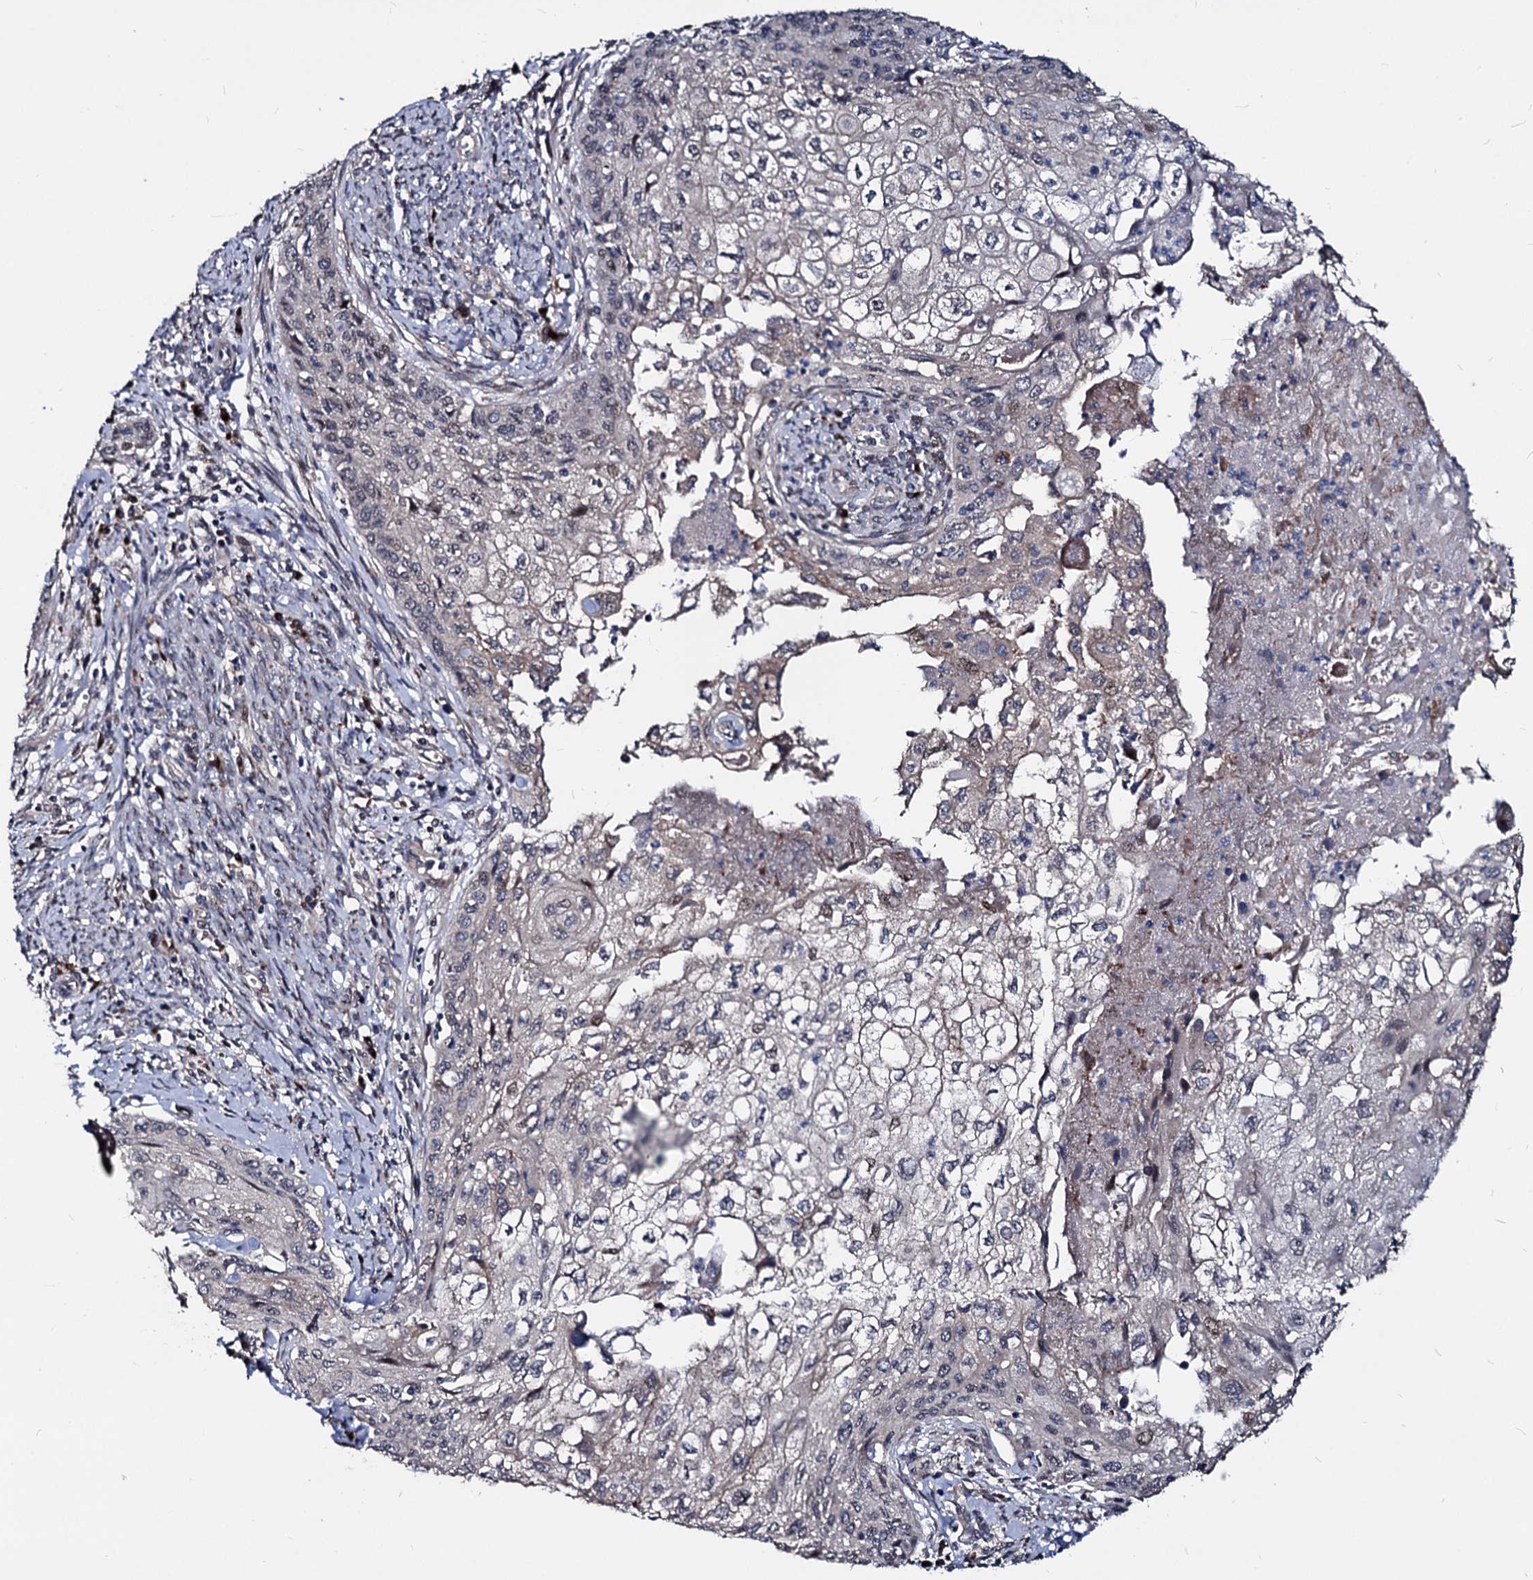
{"staining": {"intensity": "moderate", "quantity": "<25%", "location": "nuclear"}, "tissue": "cervical cancer", "cell_type": "Tumor cells", "image_type": "cancer", "snomed": [{"axis": "morphology", "description": "Squamous cell carcinoma, NOS"}, {"axis": "topography", "description": "Cervix"}], "caption": "Protein expression analysis of human squamous cell carcinoma (cervical) reveals moderate nuclear positivity in about <25% of tumor cells. Nuclei are stained in blue.", "gene": "SMAGP", "patient": {"sex": "female", "age": 67}}